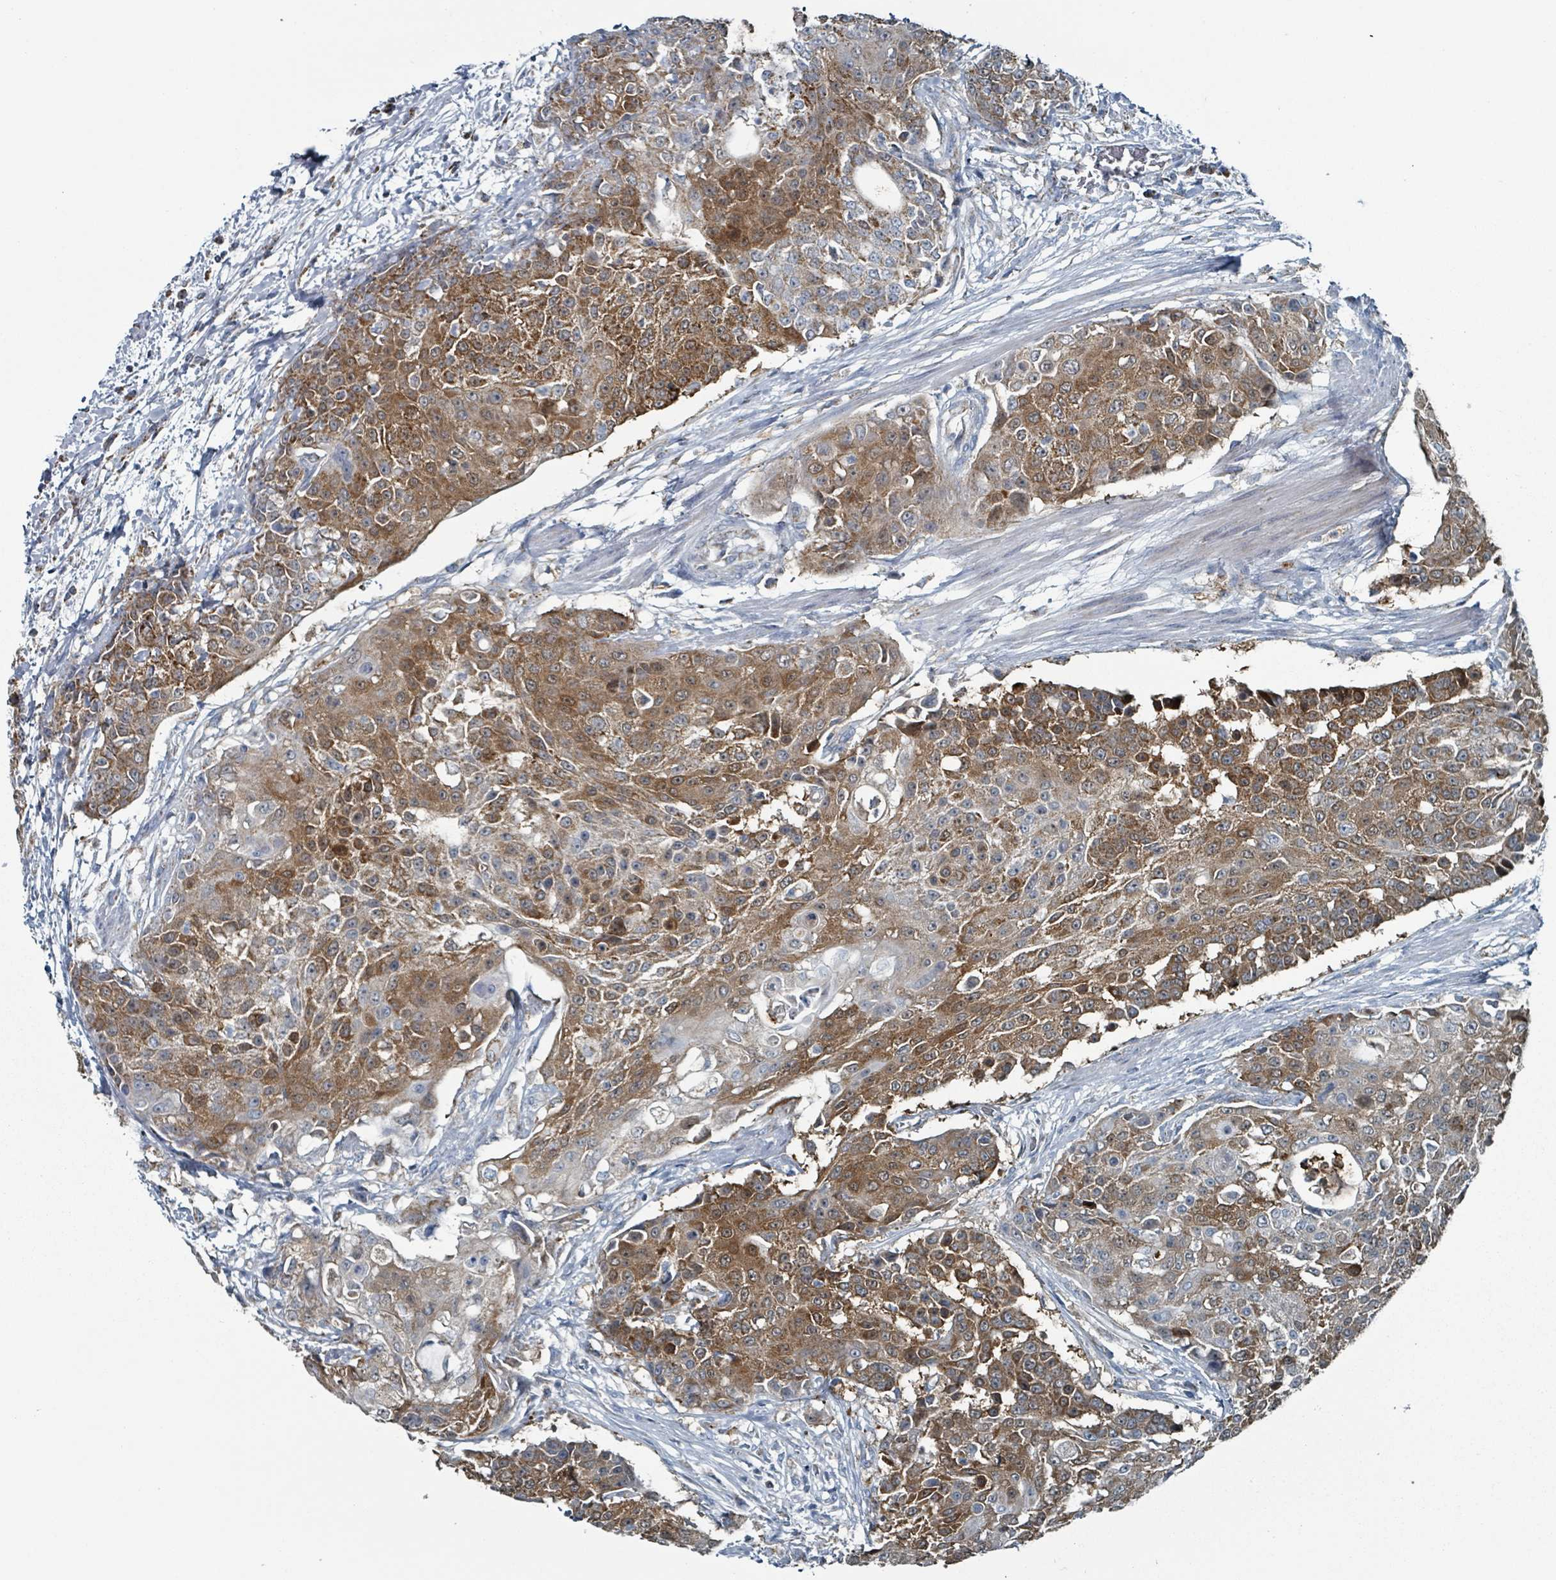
{"staining": {"intensity": "moderate", "quantity": ">75%", "location": "cytoplasmic/membranous"}, "tissue": "urothelial cancer", "cell_type": "Tumor cells", "image_type": "cancer", "snomed": [{"axis": "morphology", "description": "Urothelial carcinoma, High grade"}, {"axis": "topography", "description": "Urinary bladder"}], "caption": "High-power microscopy captured an IHC image of urothelial cancer, revealing moderate cytoplasmic/membranous positivity in approximately >75% of tumor cells.", "gene": "ABHD18", "patient": {"sex": "female", "age": 63}}